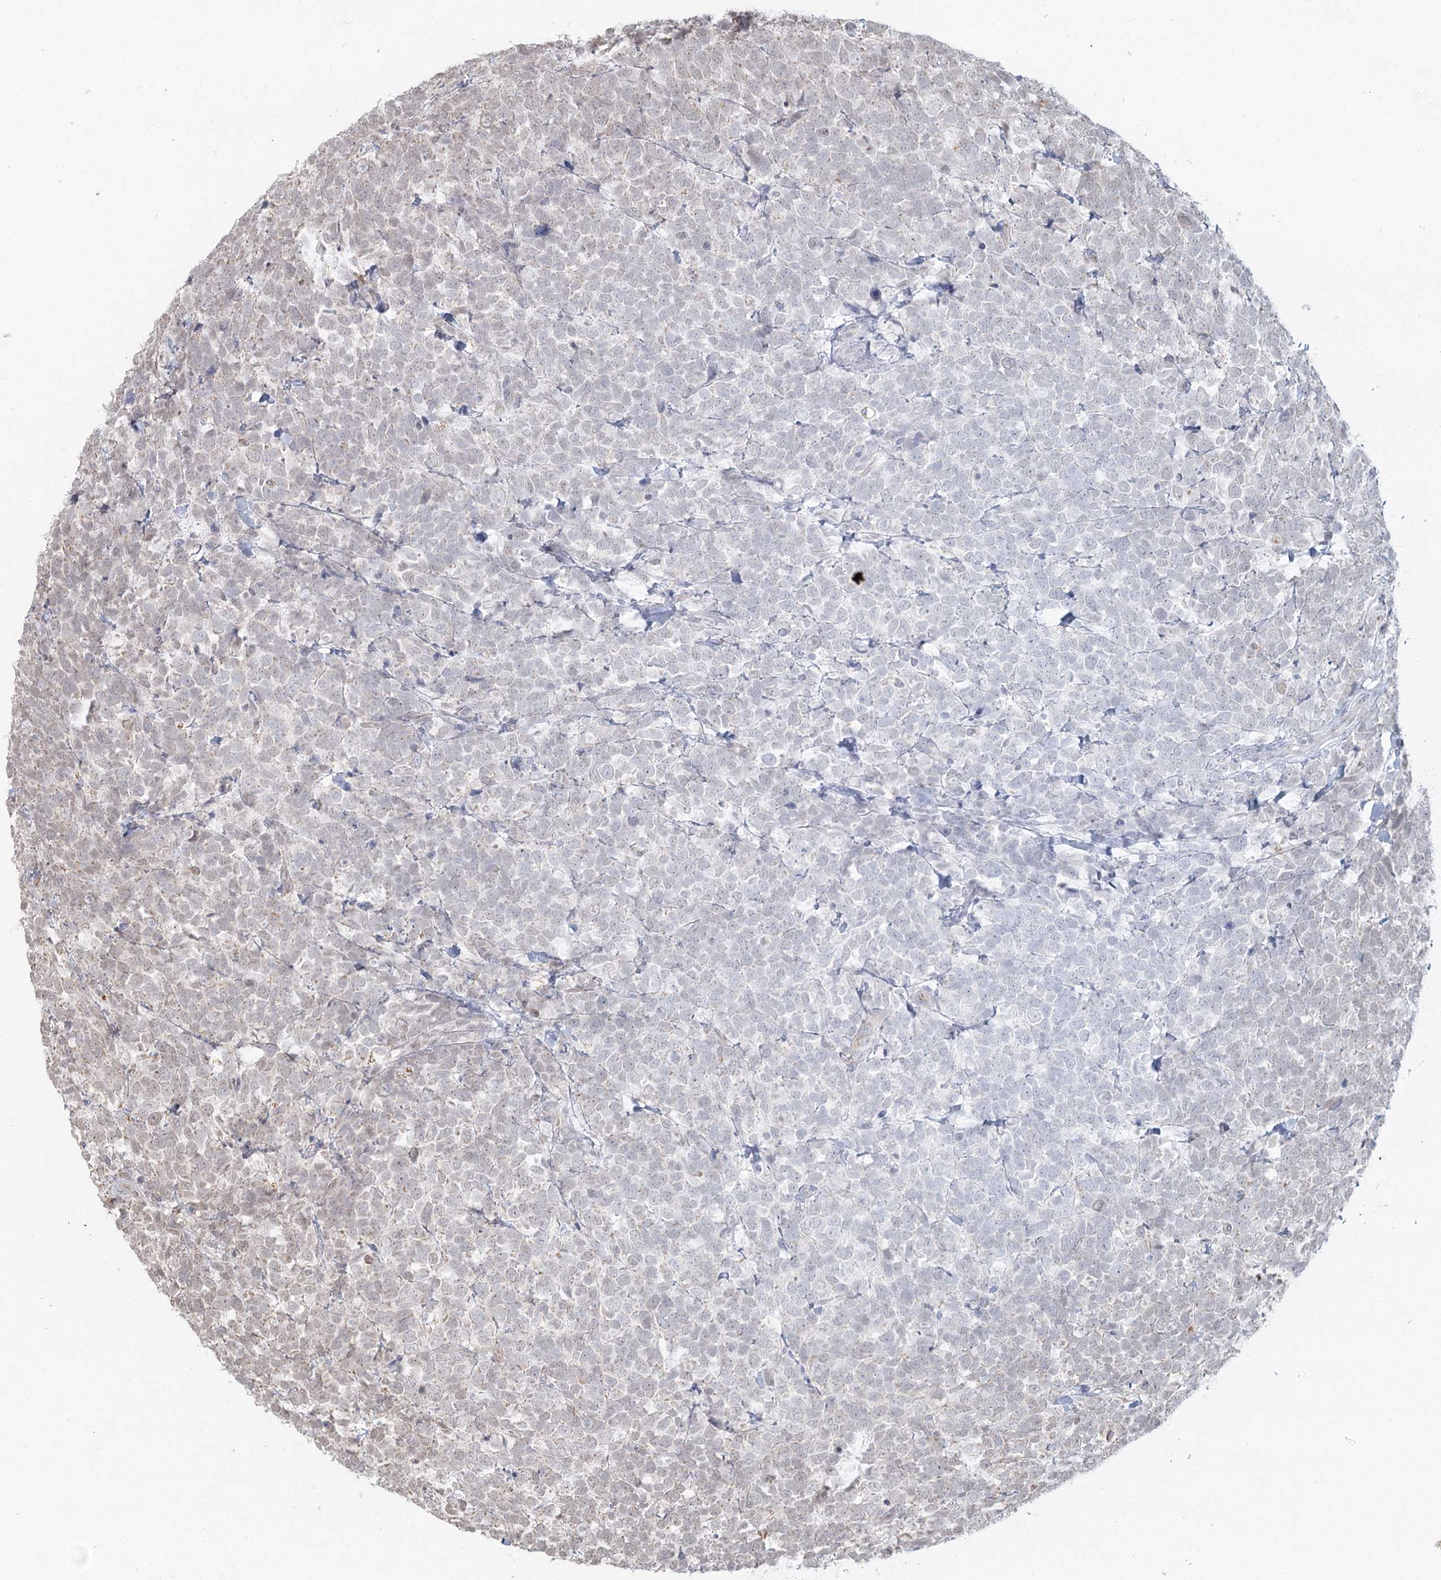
{"staining": {"intensity": "weak", "quantity": "25%-75%", "location": "nuclear"}, "tissue": "urothelial cancer", "cell_type": "Tumor cells", "image_type": "cancer", "snomed": [{"axis": "morphology", "description": "Urothelial carcinoma, High grade"}, {"axis": "topography", "description": "Urinary bladder"}], "caption": "Immunohistochemistry (IHC) staining of urothelial cancer, which shows low levels of weak nuclear expression in approximately 25%-75% of tumor cells indicating weak nuclear protein expression. The staining was performed using DAB (brown) for protein detection and nuclei were counterstained in hematoxylin (blue).", "gene": "LACTB", "patient": {"sex": "female", "age": 82}}